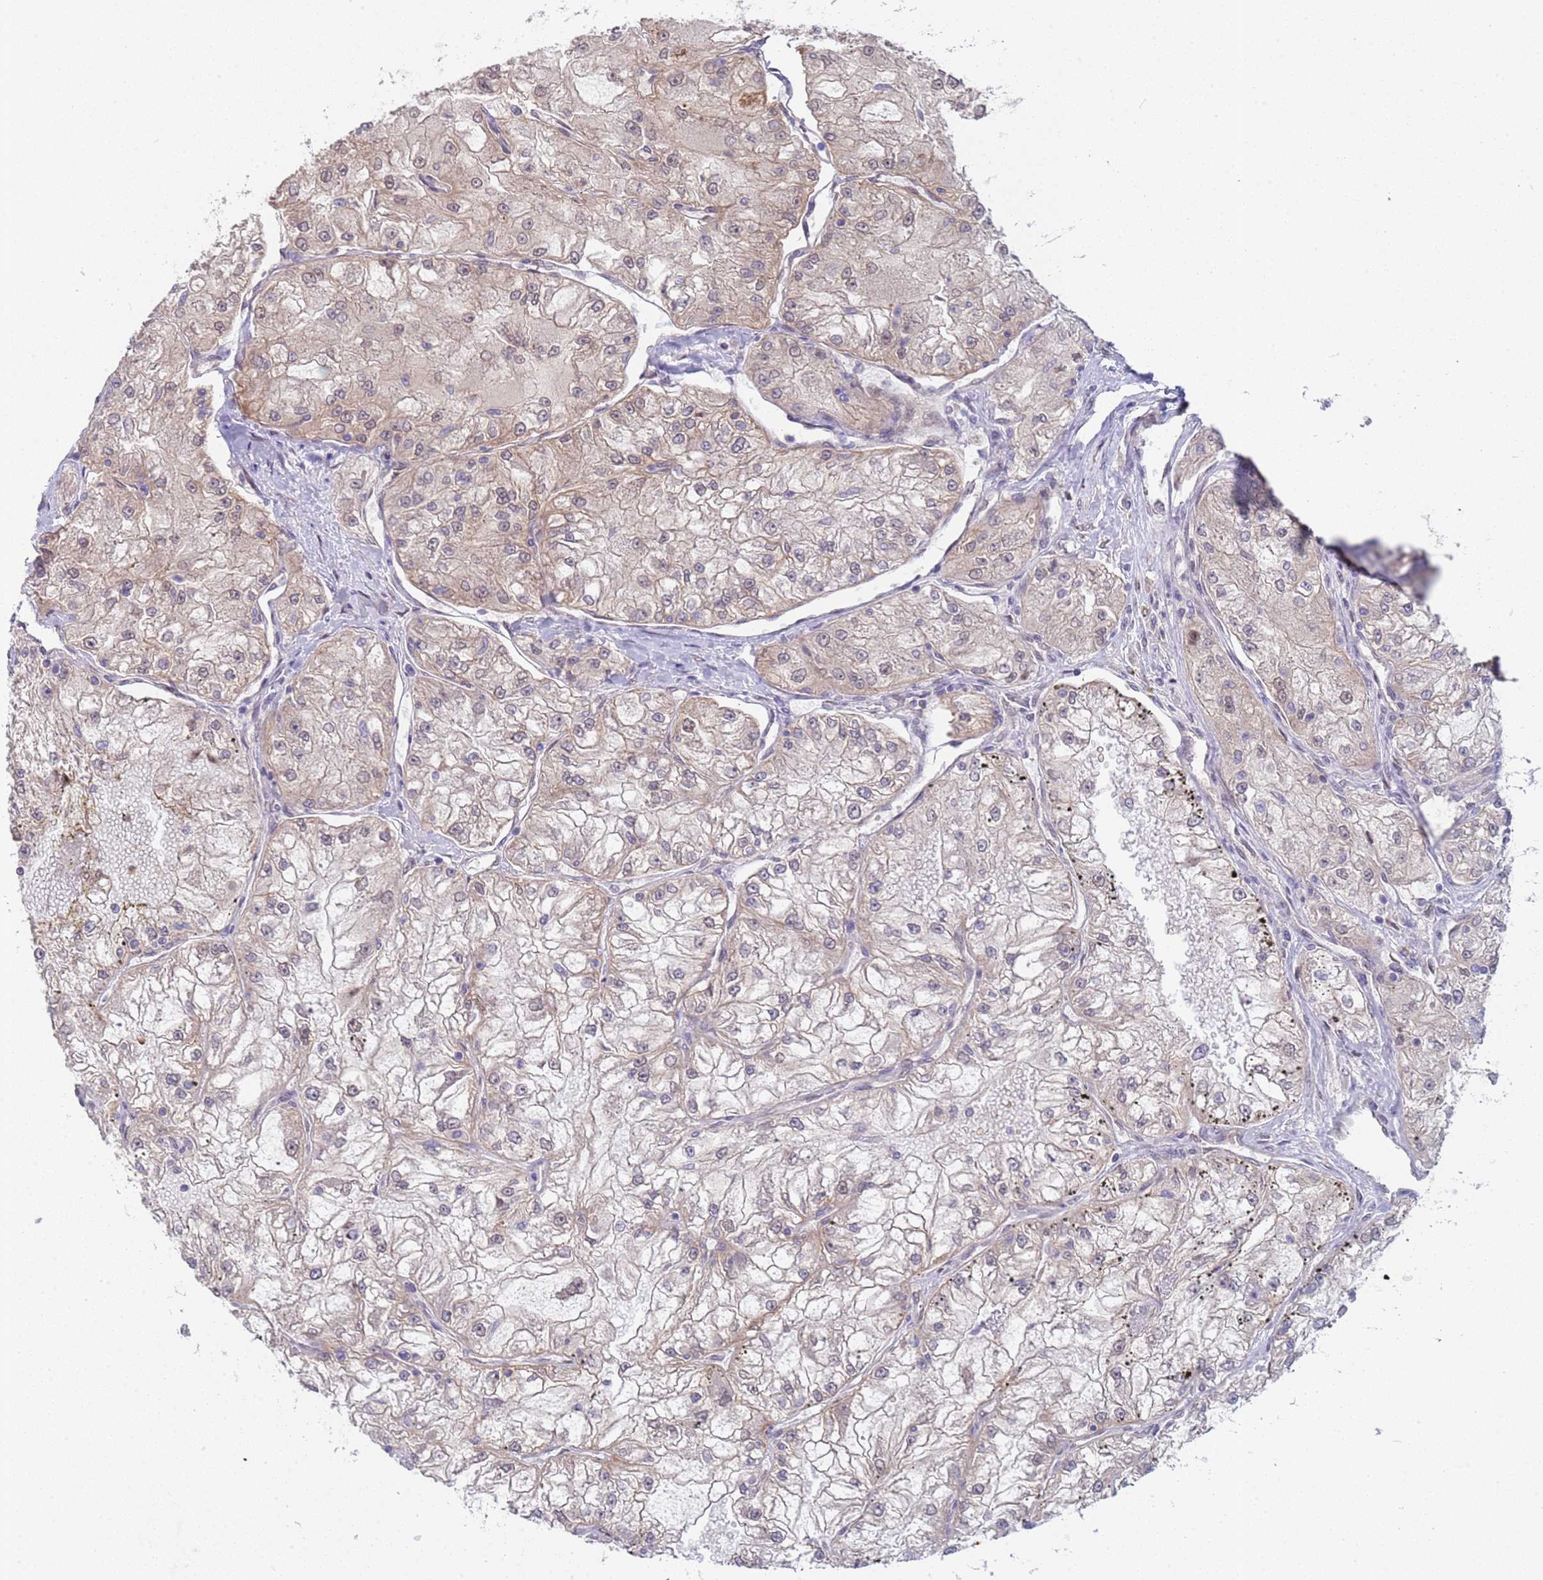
{"staining": {"intensity": "weak", "quantity": "25%-75%", "location": "cytoplasmic/membranous"}, "tissue": "renal cancer", "cell_type": "Tumor cells", "image_type": "cancer", "snomed": [{"axis": "morphology", "description": "Adenocarcinoma, NOS"}, {"axis": "topography", "description": "Kidney"}], "caption": "The micrograph reveals staining of renal cancer (adenocarcinoma), revealing weak cytoplasmic/membranous protein staining (brown color) within tumor cells.", "gene": "TRMT10A", "patient": {"sex": "female", "age": 72}}